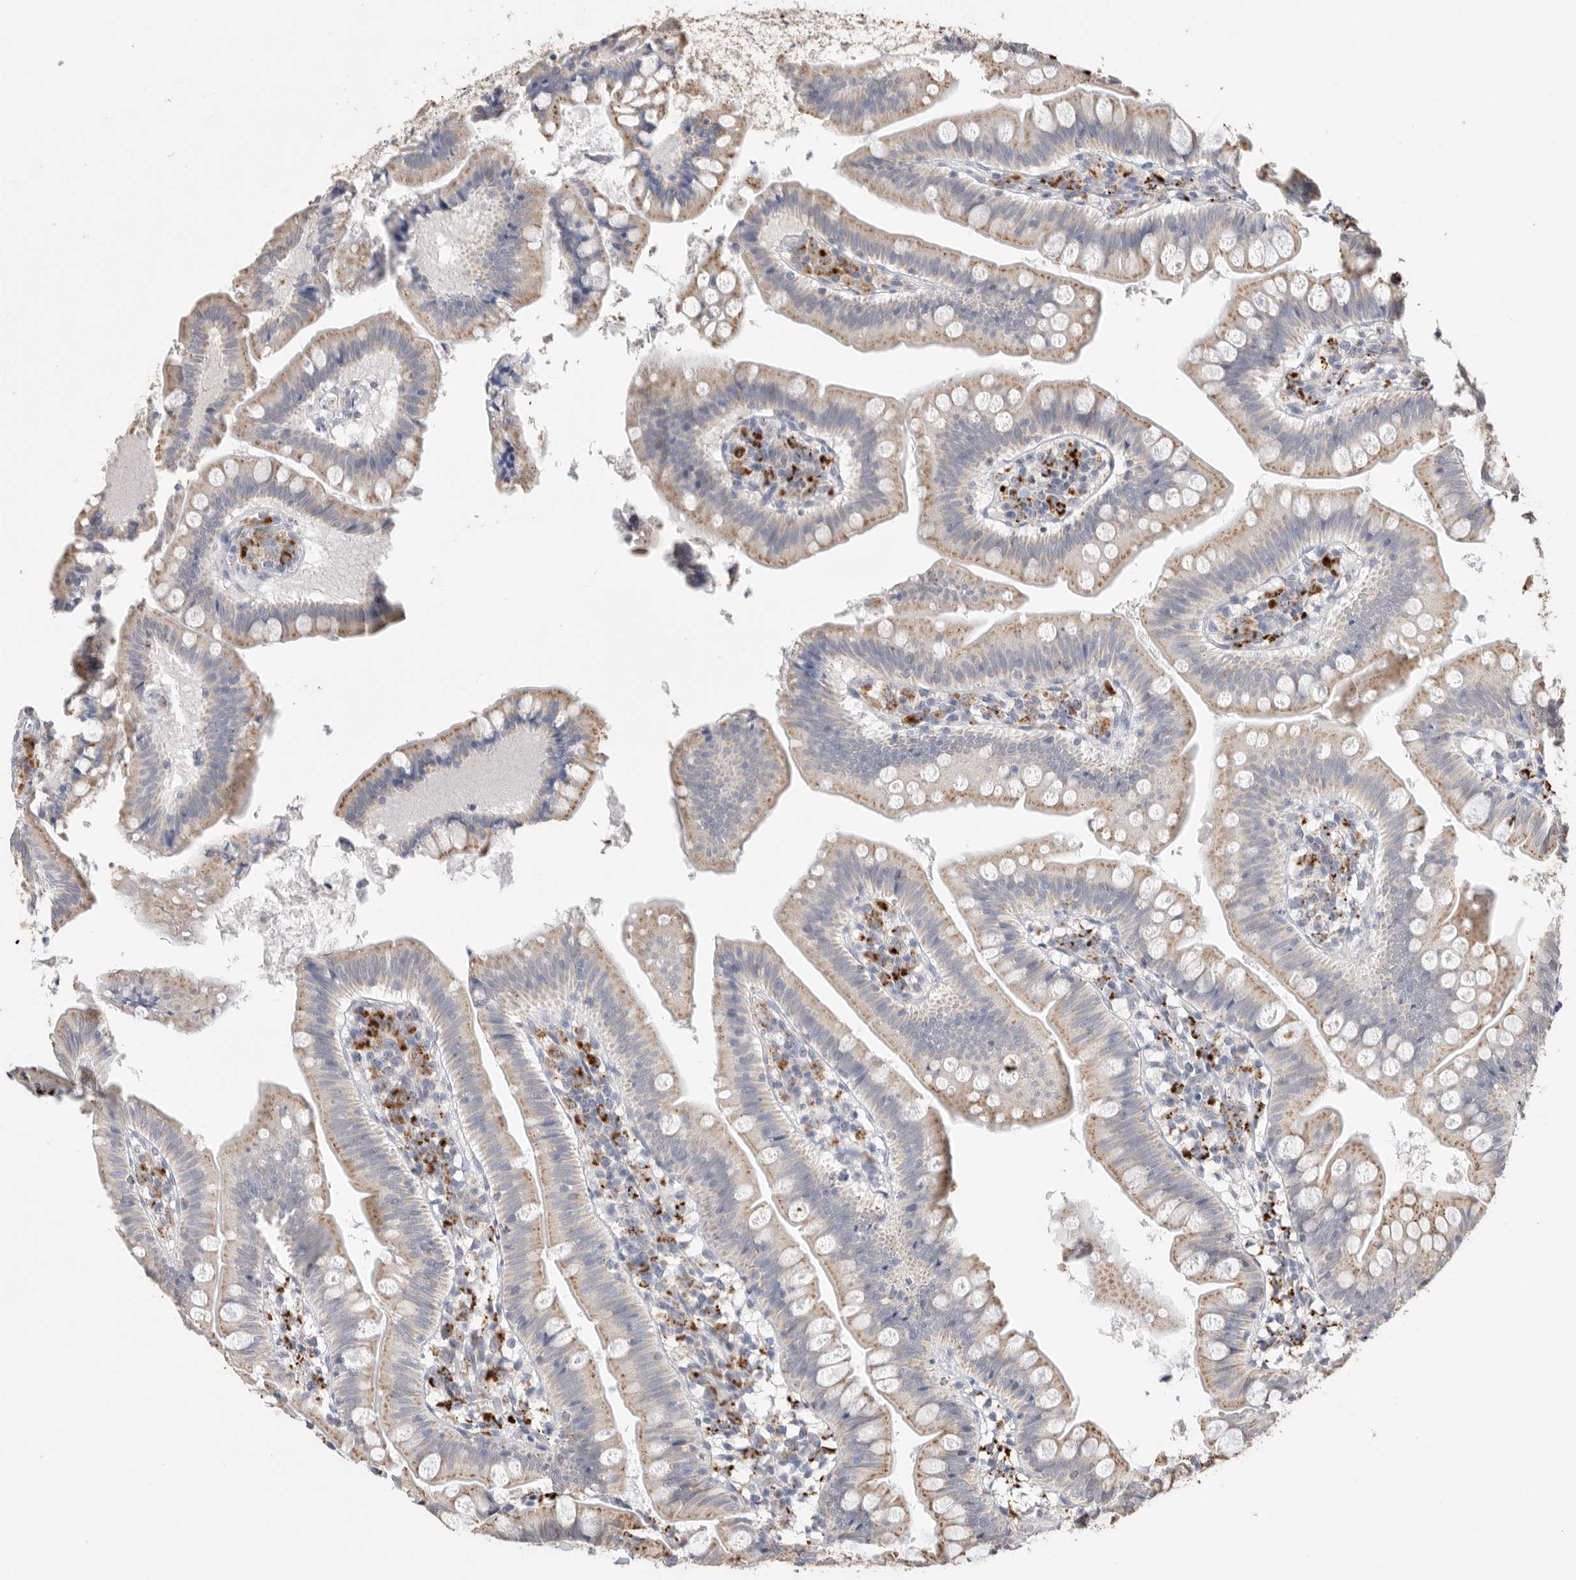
{"staining": {"intensity": "moderate", "quantity": "25%-75%", "location": "cytoplasmic/membranous"}, "tissue": "small intestine", "cell_type": "Glandular cells", "image_type": "normal", "snomed": [{"axis": "morphology", "description": "Normal tissue, NOS"}, {"axis": "topography", "description": "Small intestine"}], "caption": "Immunohistochemical staining of benign human small intestine demonstrates 25%-75% levels of moderate cytoplasmic/membranous protein positivity in approximately 25%-75% of glandular cells.", "gene": "GGH", "patient": {"sex": "male", "age": 7}}